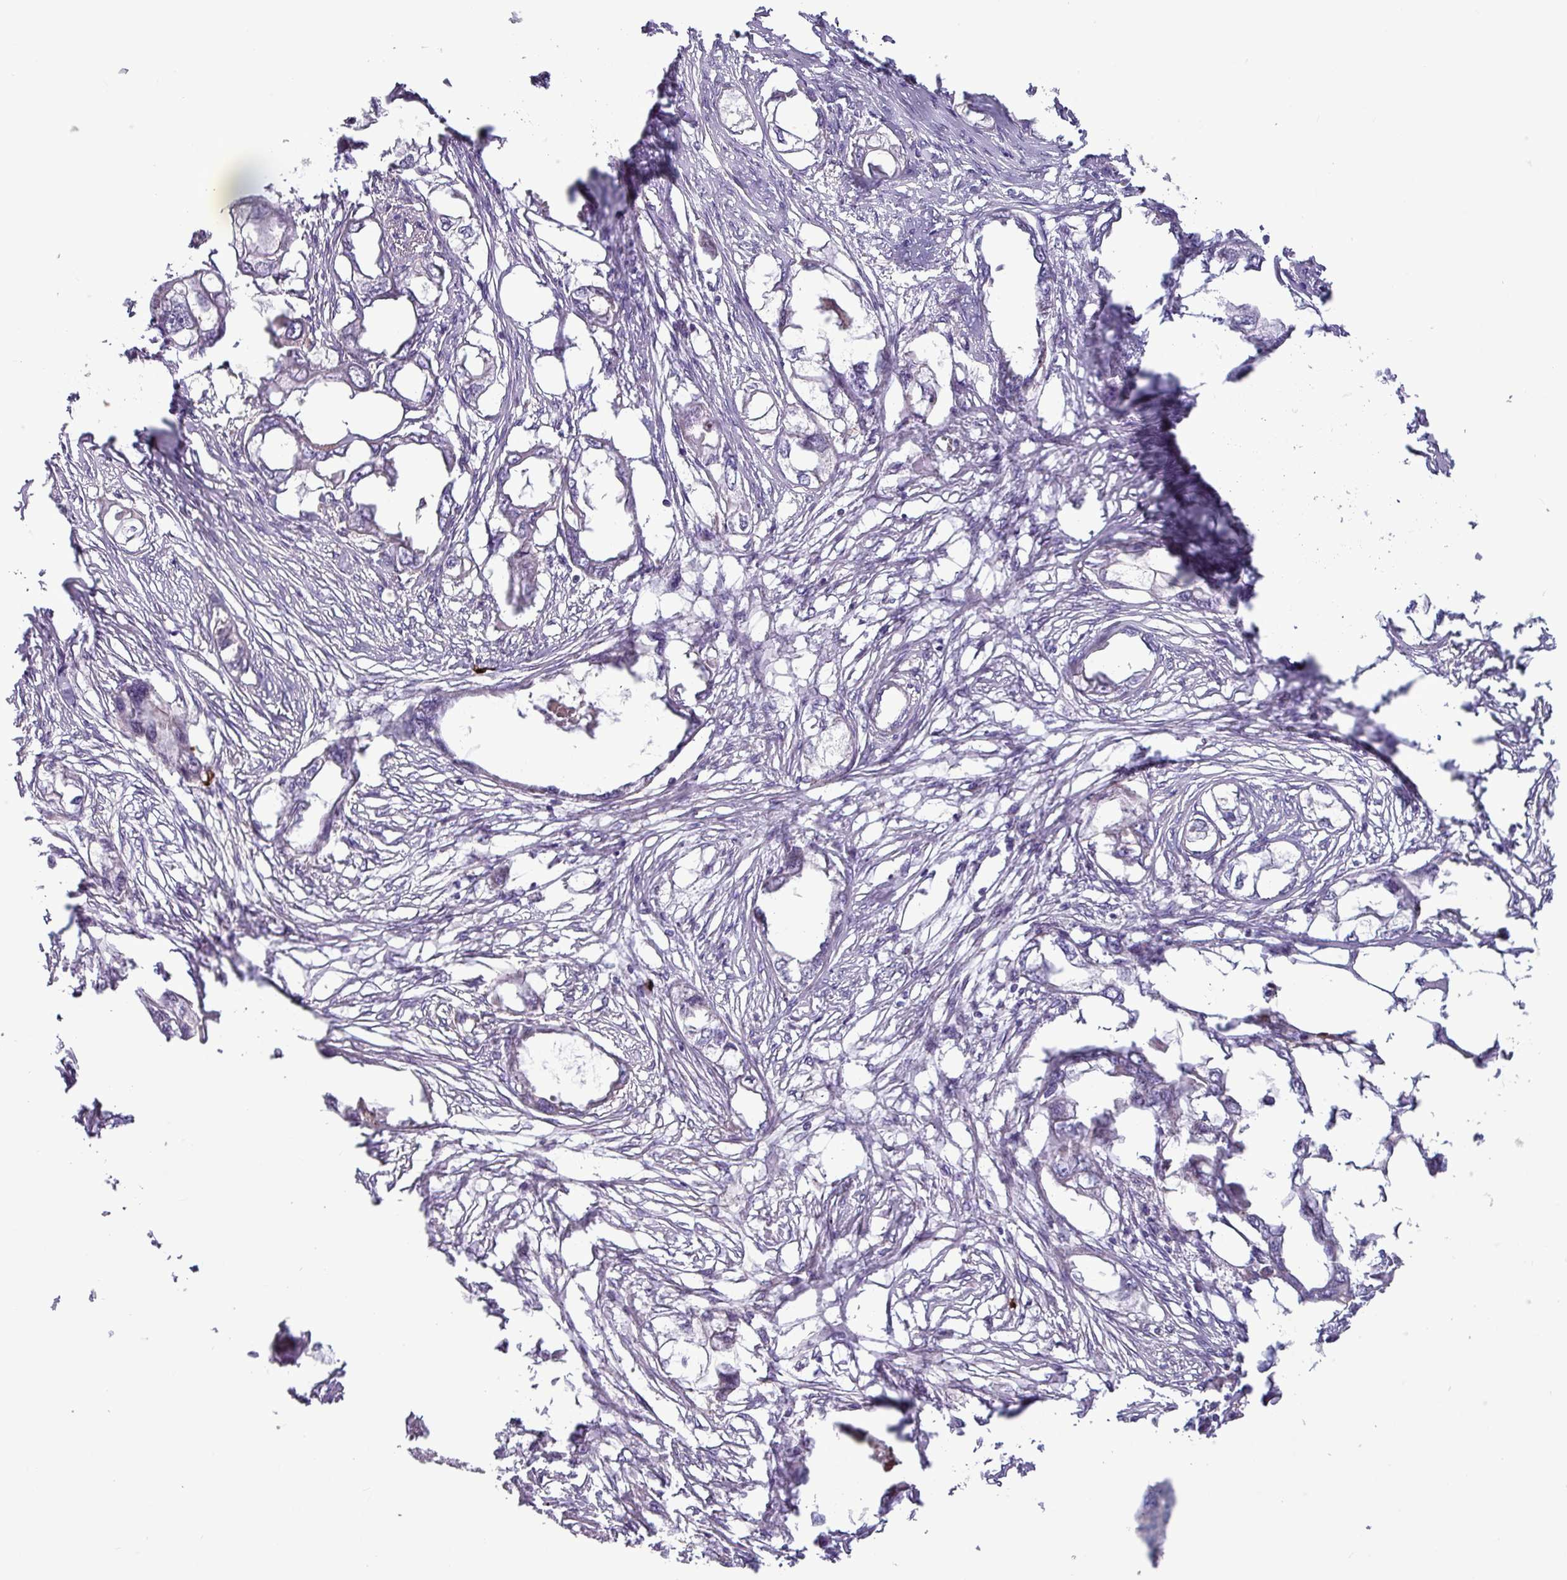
{"staining": {"intensity": "negative", "quantity": "none", "location": "none"}, "tissue": "endometrial cancer", "cell_type": "Tumor cells", "image_type": "cancer", "snomed": [{"axis": "morphology", "description": "Adenocarcinoma, NOS"}, {"axis": "morphology", "description": "Adenocarcinoma, metastatic, NOS"}, {"axis": "topography", "description": "Adipose tissue"}, {"axis": "topography", "description": "Endometrium"}], "caption": "A high-resolution image shows IHC staining of adenocarcinoma (endometrial), which displays no significant expression in tumor cells. (DAB (3,3'-diaminobenzidine) IHC visualized using brightfield microscopy, high magnification).", "gene": "PCED1A", "patient": {"sex": "female", "age": 67}}